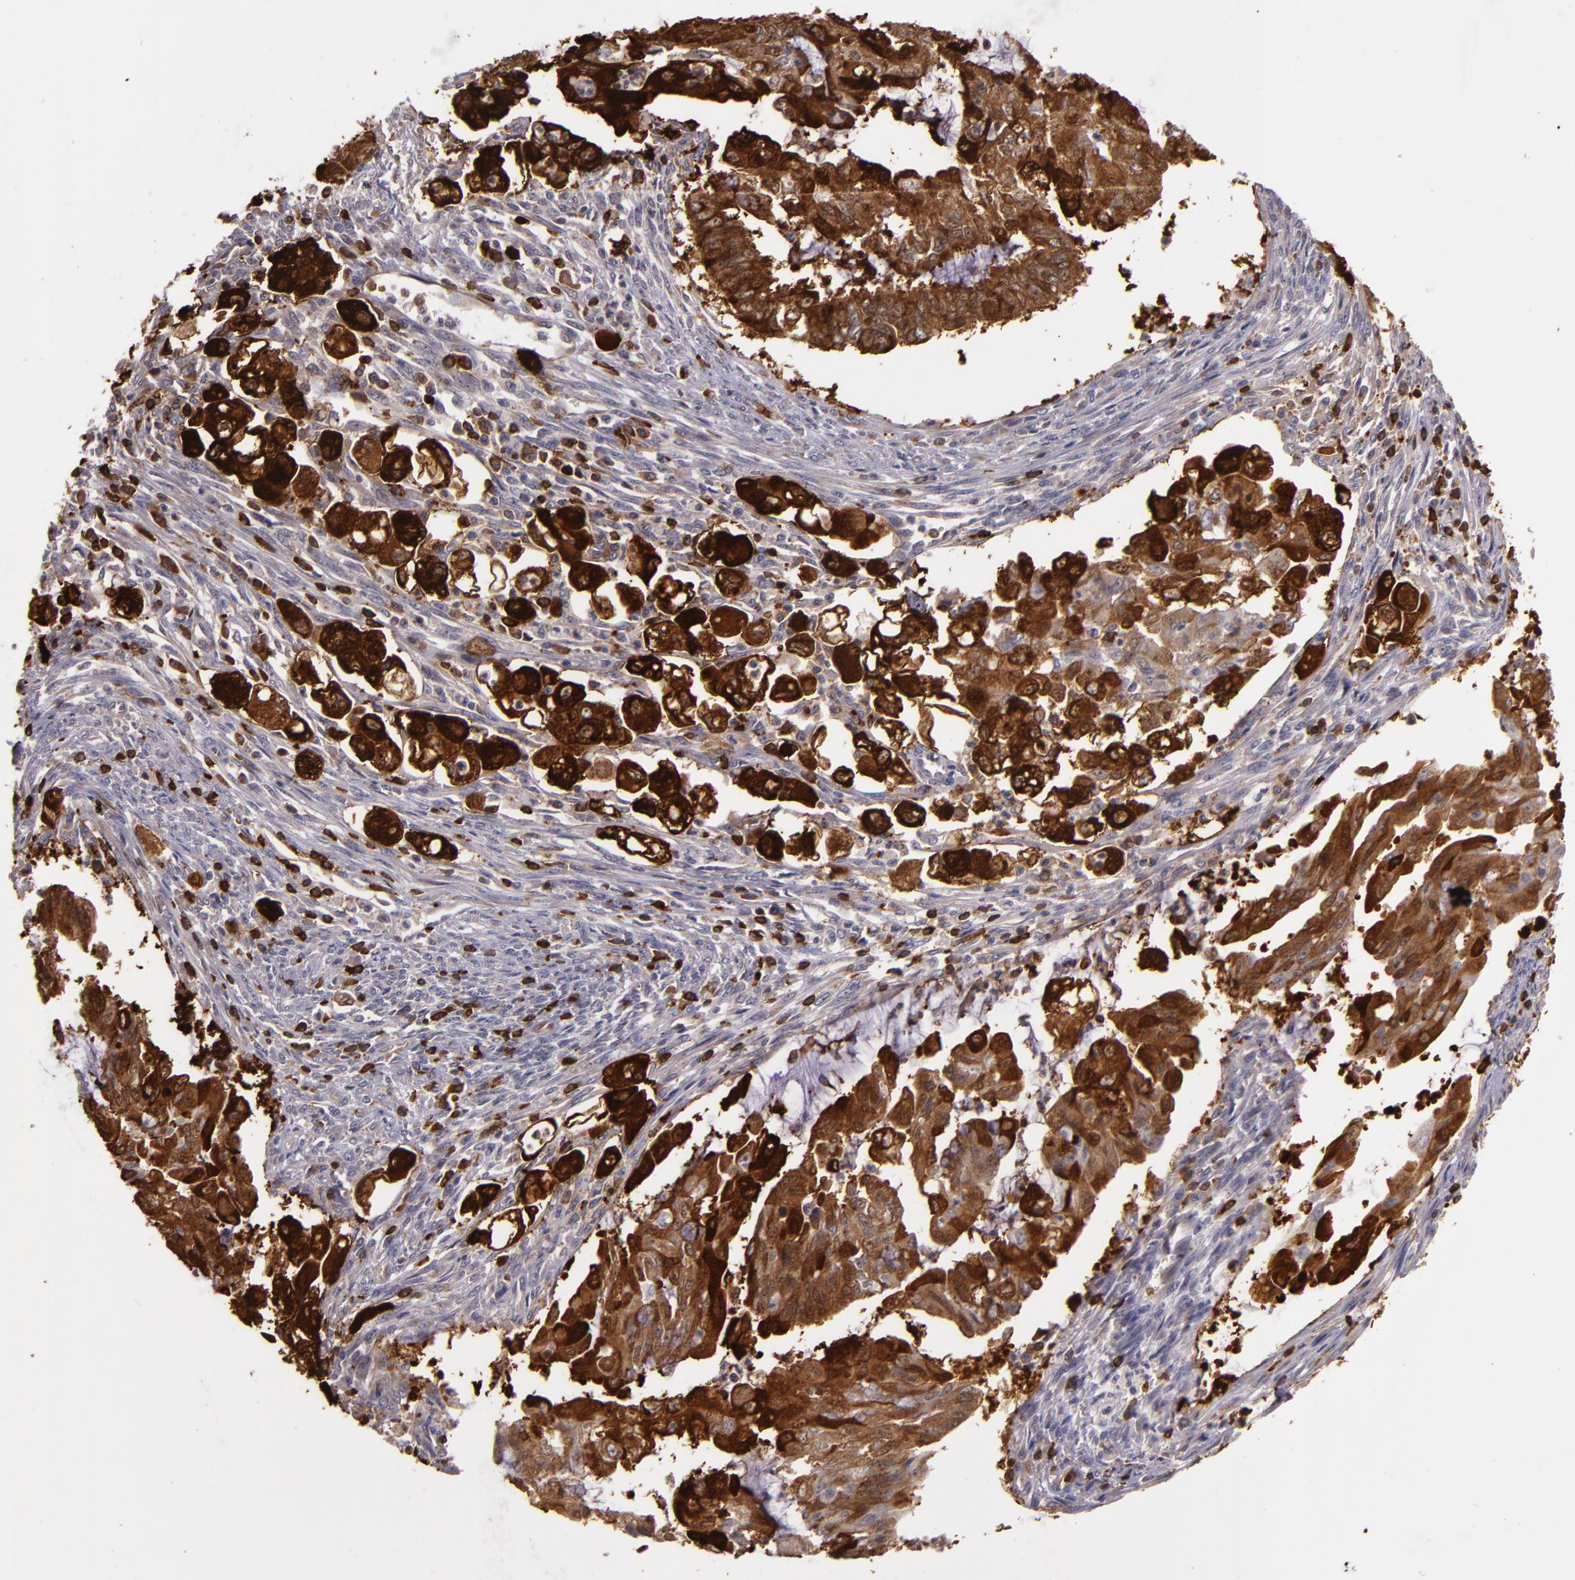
{"staining": {"intensity": "strong", "quantity": ">75%", "location": "cytoplasmic/membranous"}, "tissue": "endometrial cancer", "cell_type": "Tumor cells", "image_type": "cancer", "snomed": [{"axis": "morphology", "description": "Adenocarcinoma, NOS"}, {"axis": "topography", "description": "Endometrium"}], "caption": "The micrograph exhibits a brown stain indicating the presence of a protein in the cytoplasmic/membranous of tumor cells in adenocarcinoma (endometrial).", "gene": "SLC9A3R1", "patient": {"sex": "female", "age": 75}}